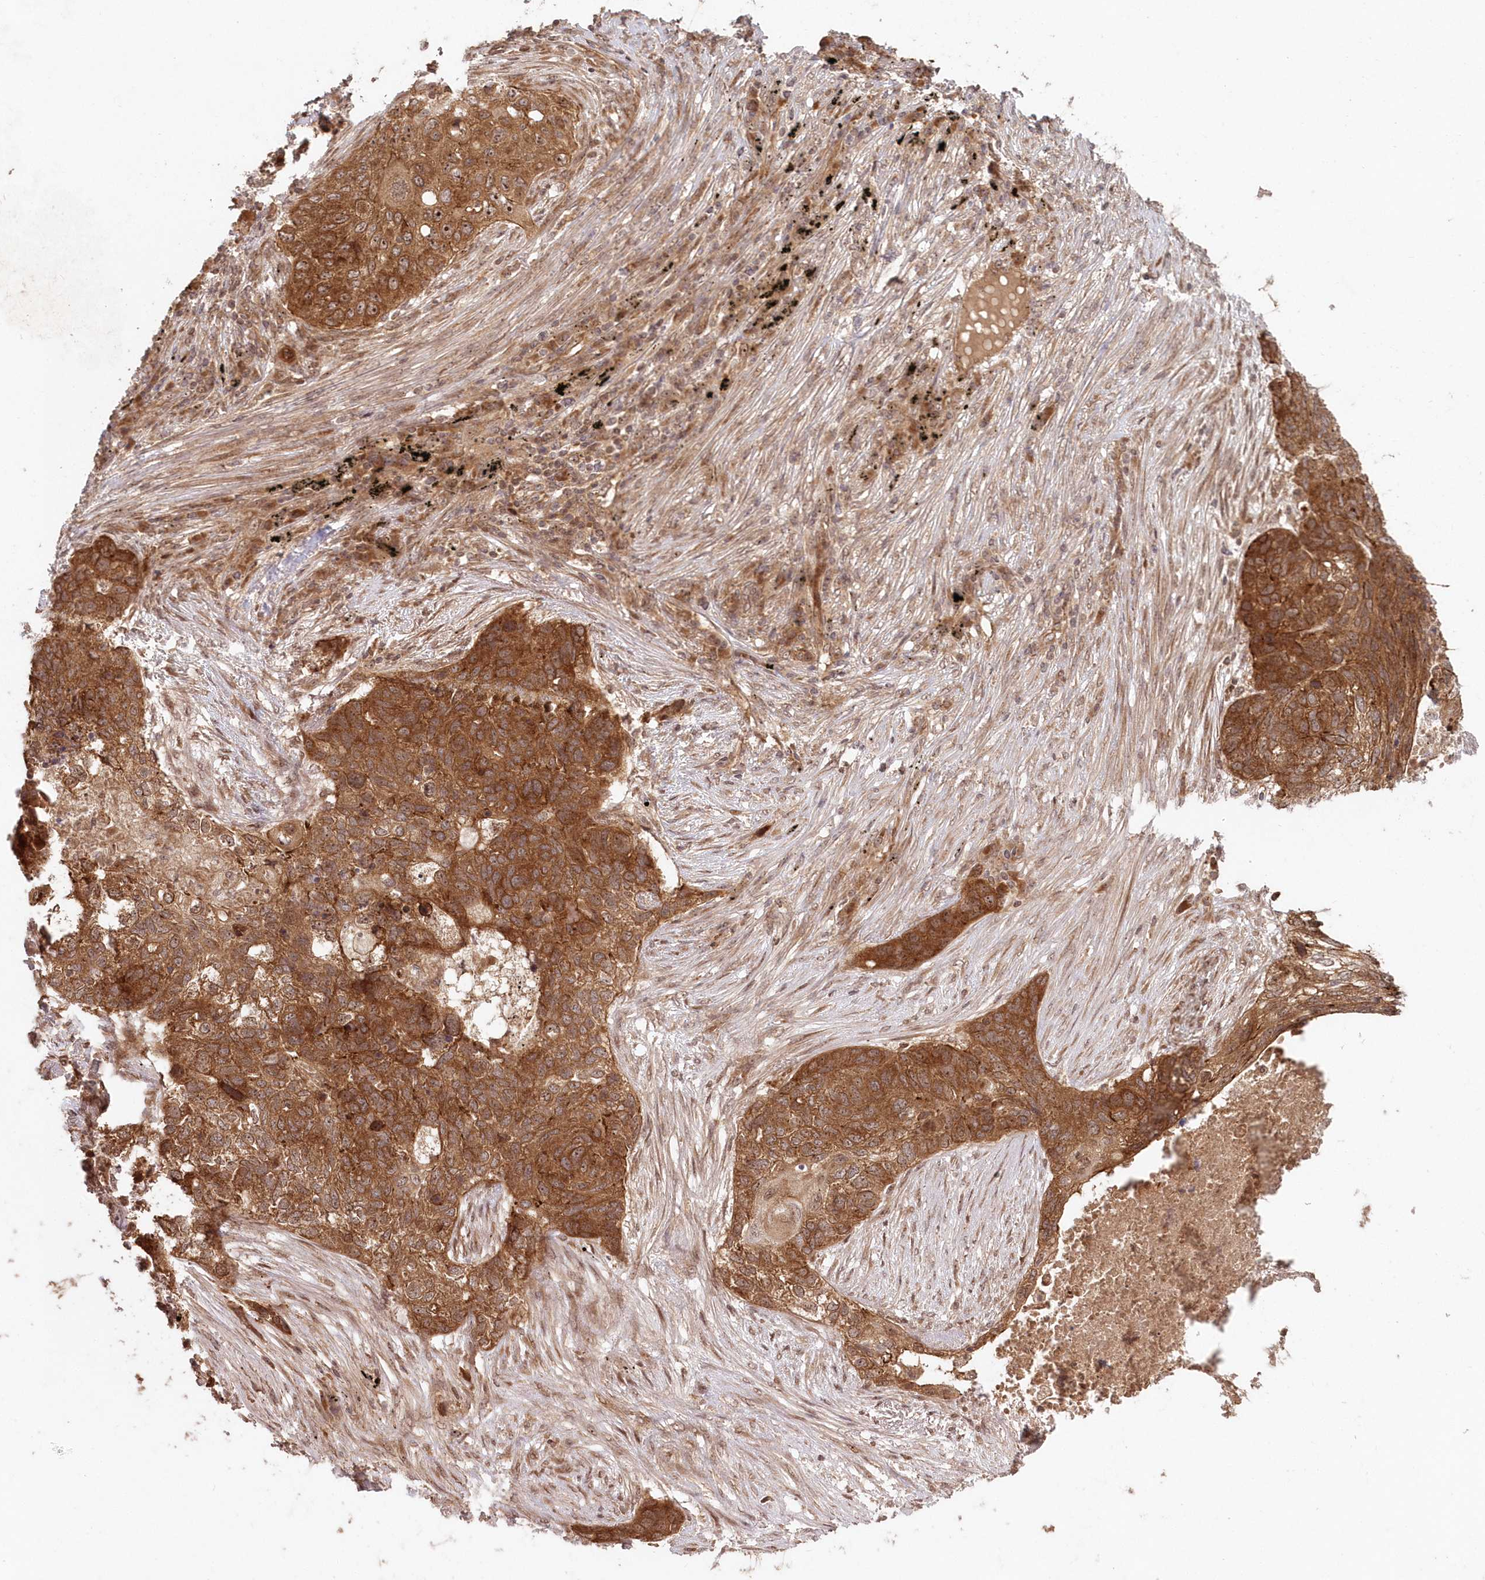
{"staining": {"intensity": "strong", "quantity": ">75%", "location": "cytoplasmic/membranous,nuclear"}, "tissue": "lung cancer", "cell_type": "Tumor cells", "image_type": "cancer", "snomed": [{"axis": "morphology", "description": "Squamous cell carcinoma, NOS"}, {"axis": "topography", "description": "Lung"}], "caption": "Immunohistochemical staining of human lung cancer (squamous cell carcinoma) exhibits high levels of strong cytoplasmic/membranous and nuclear positivity in about >75% of tumor cells.", "gene": "SERINC1", "patient": {"sex": "female", "age": 63}}